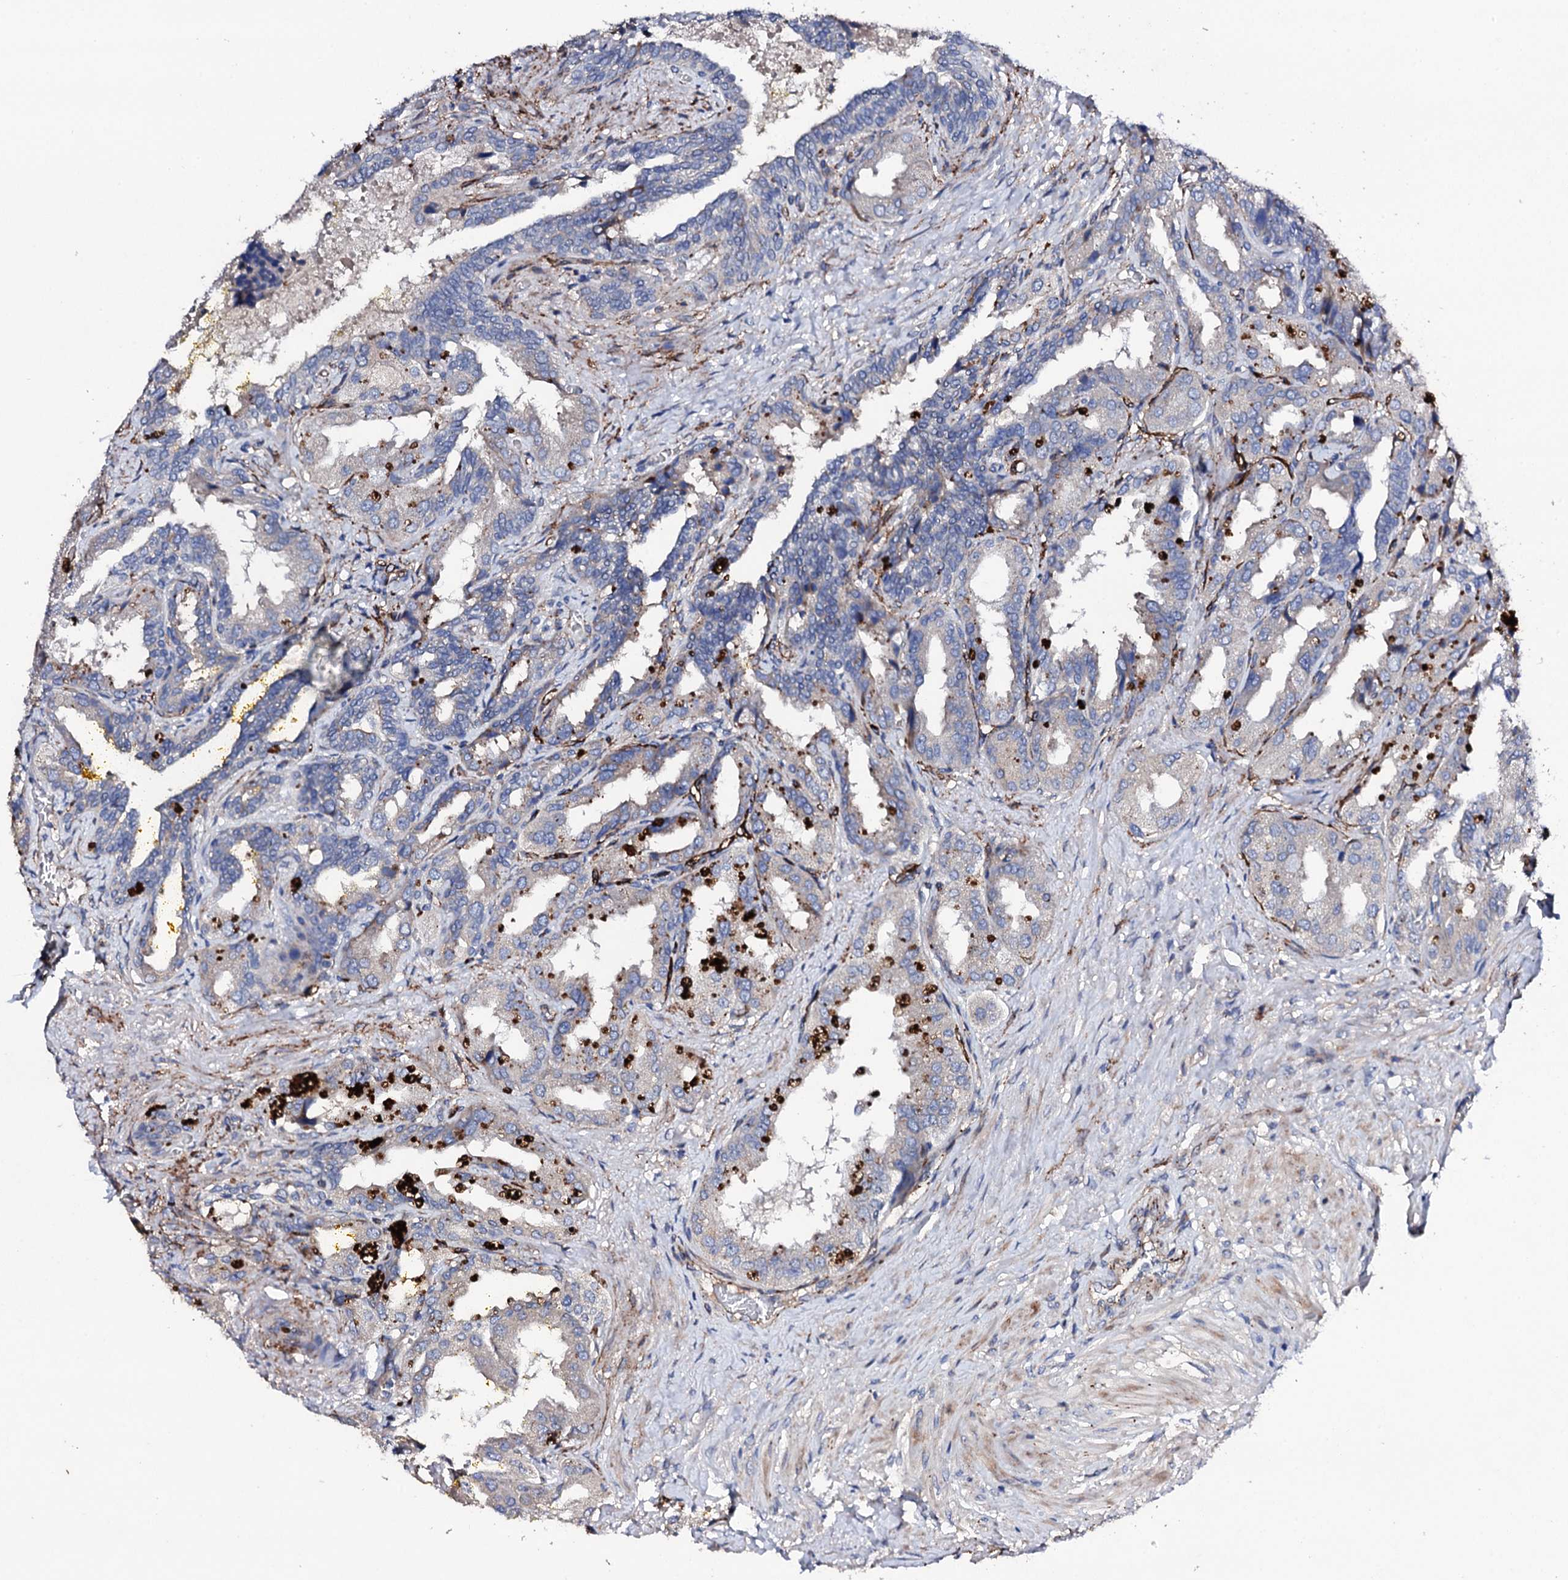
{"staining": {"intensity": "weak", "quantity": "<25%", "location": "cytoplasmic/membranous"}, "tissue": "seminal vesicle", "cell_type": "Glandular cells", "image_type": "normal", "snomed": [{"axis": "morphology", "description": "Normal tissue, NOS"}, {"axis": "topography", "description": "Seminal veicle"}], "caption": "Immunohistochemistry (IHC) of unremarkable human seminal vesicle displays no staining in glandular cells.", "gene": "DBX1", "patient": {"sex": "male", "age": 63}}